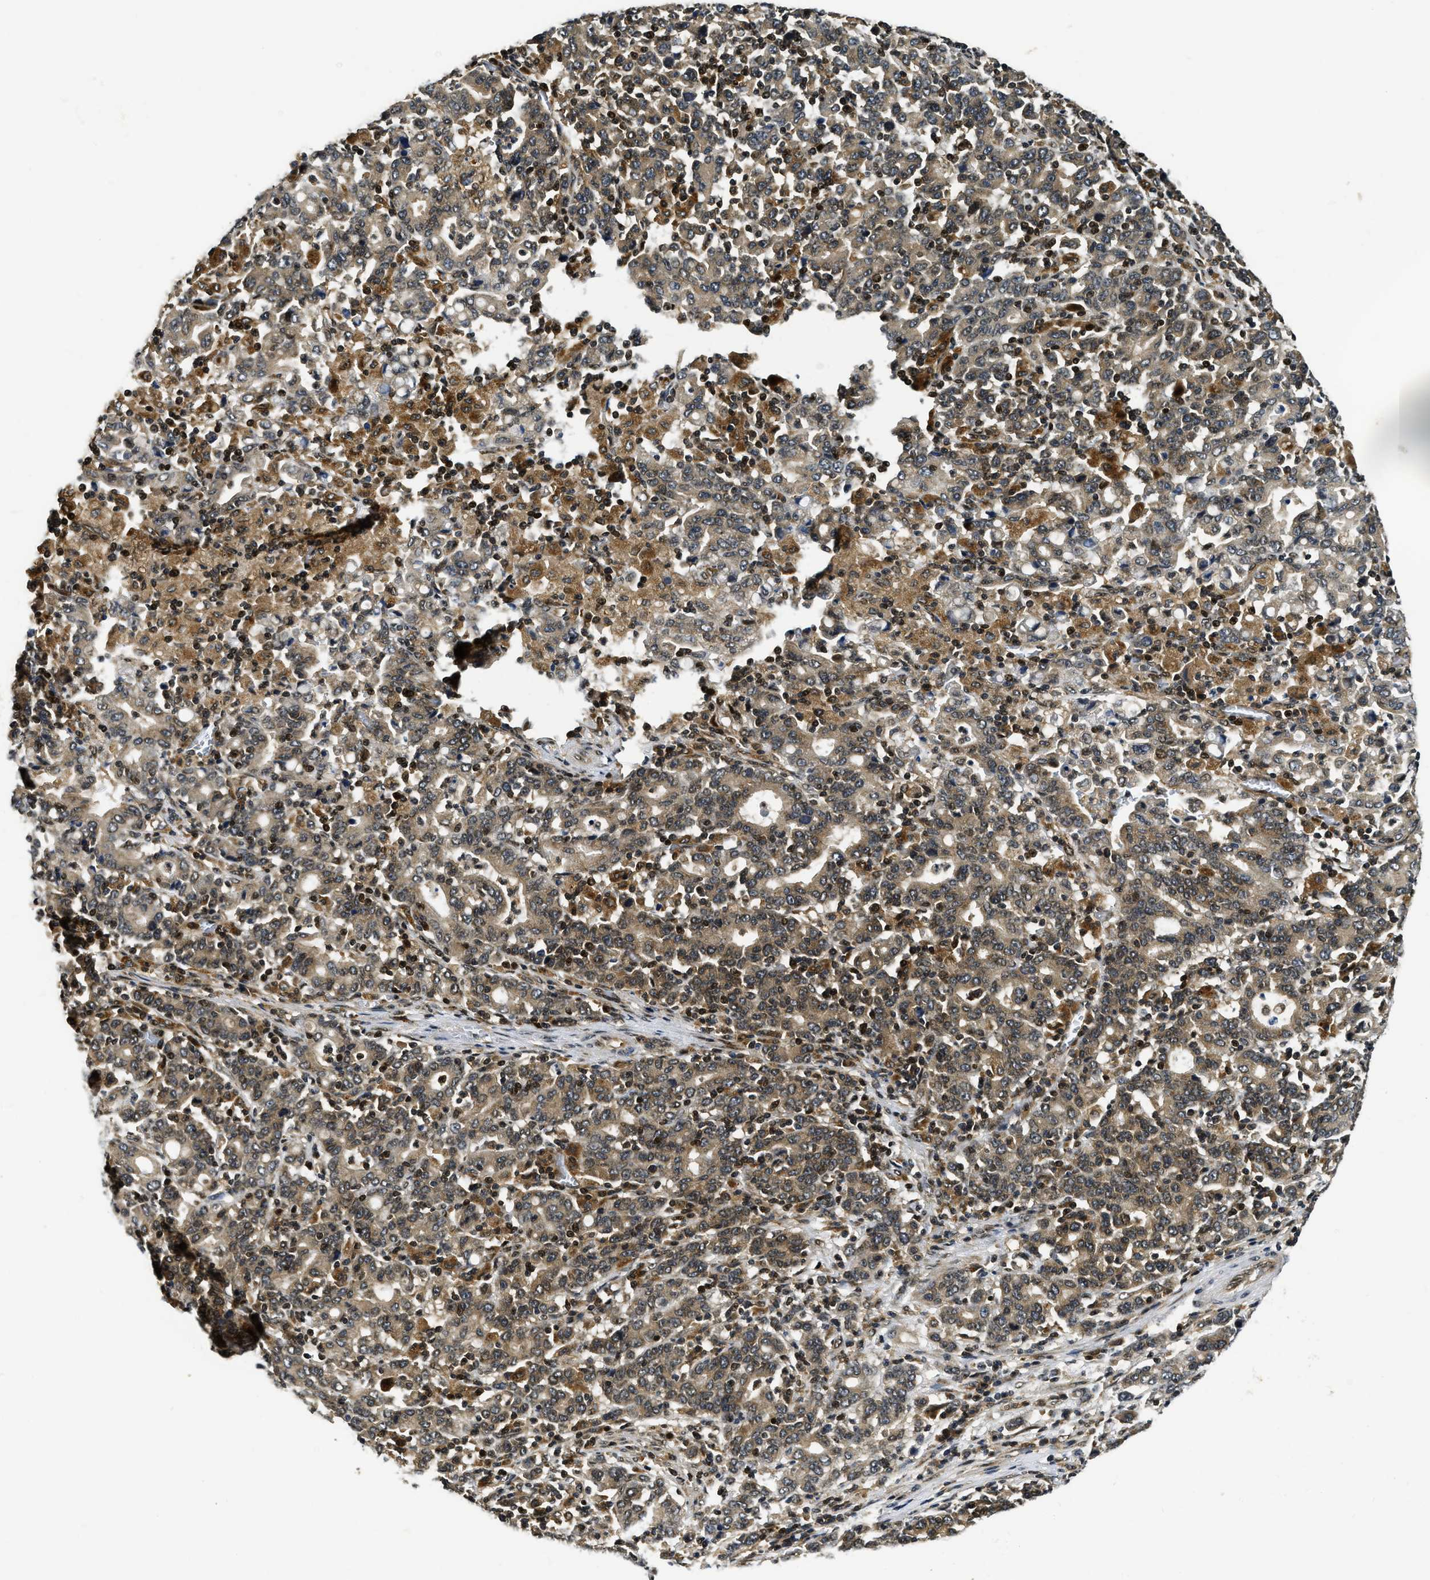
{"staining": {"intensity": "moderate", "quantity": ">75%", "location": "cytoplasmic/membranous"}, "tissue": "stomach cancer", "cell_type": "Tumor cells", "image_type": "cancer", "snomed": [{"axis": "morphology", "description": "Adenocarcinoma, NOS"}, {"axis": "topography", "description": "Stomach, upper"}], "caption": "A brown stain highlights moderate cytoplasmic/membranous positivity of a protein in human stomach adenocarcinoma tumor cells.", "gene": "ADSL", "patient": {"sex": "male", "age": 69}}